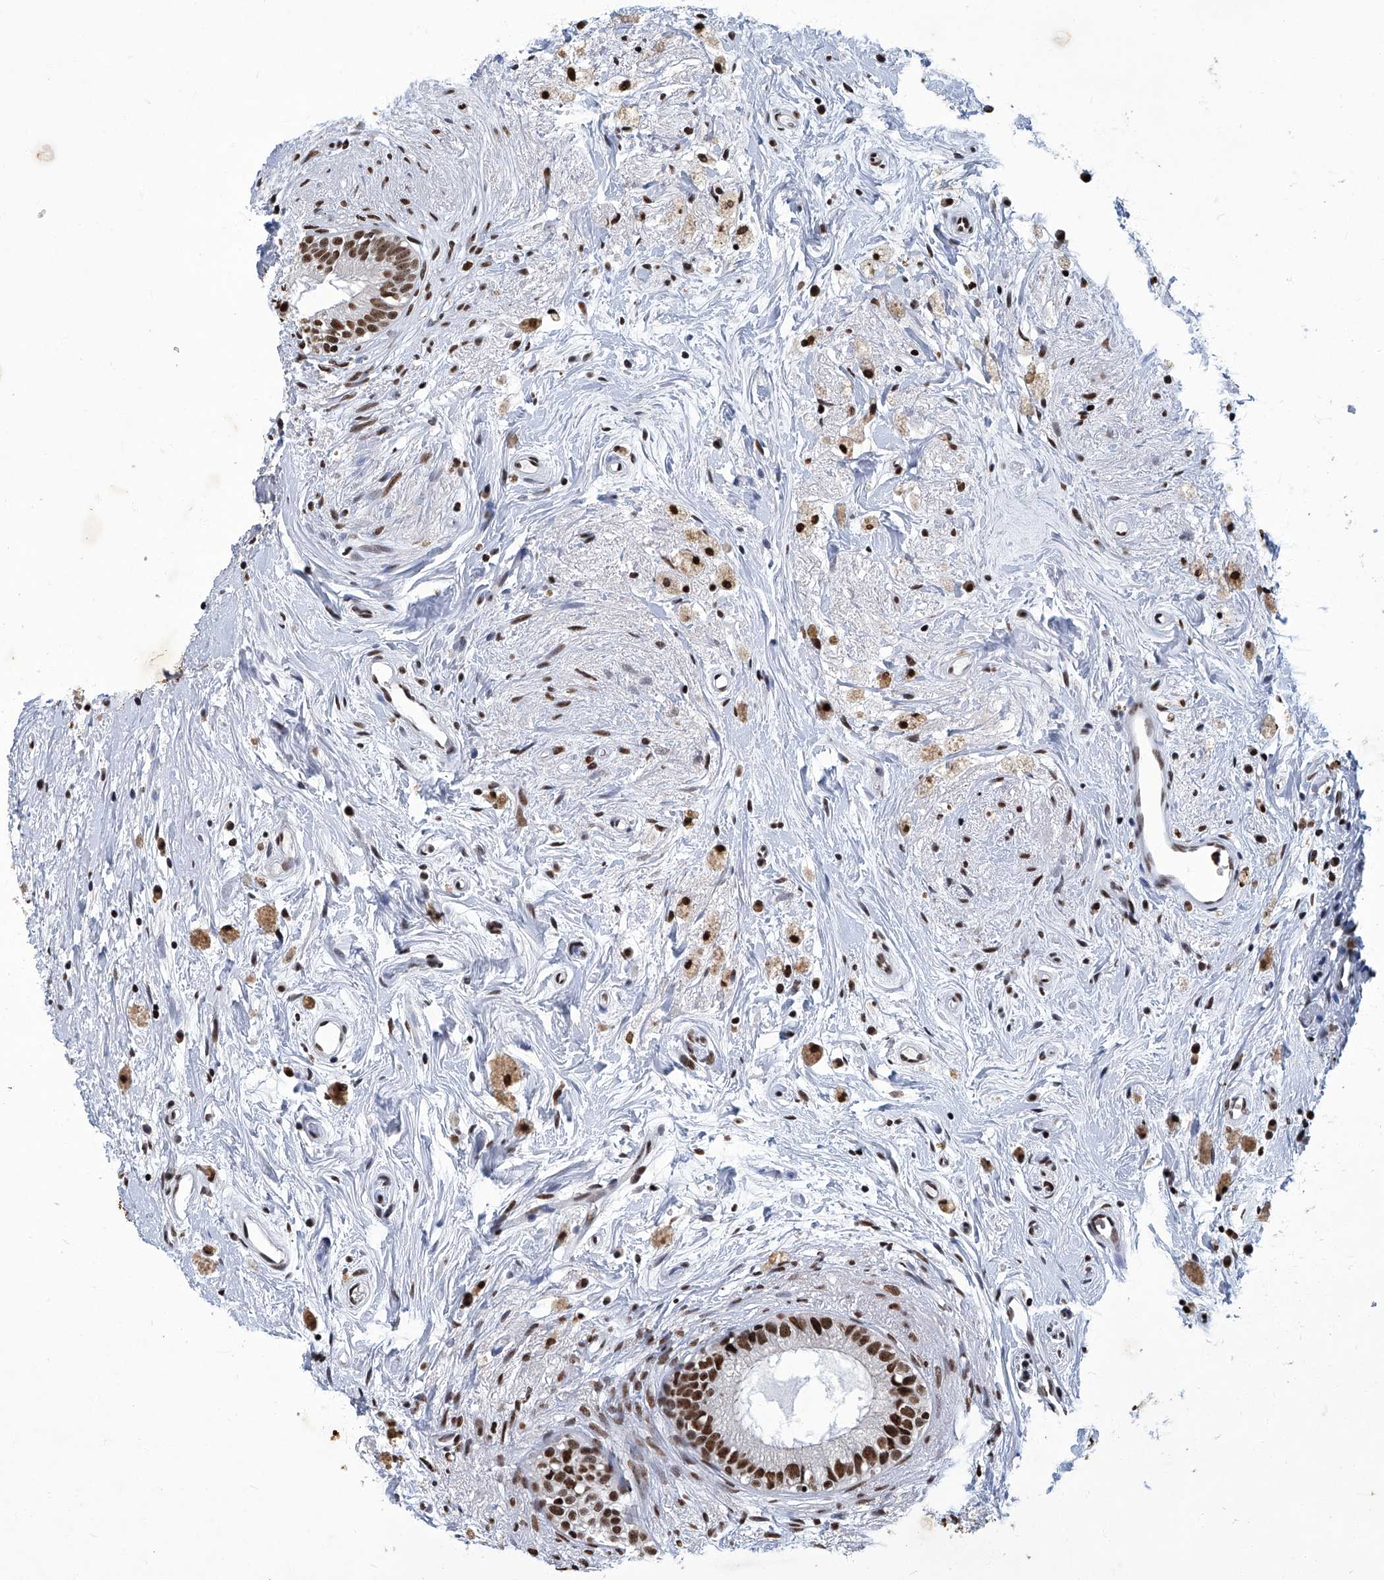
{"staining": {"intensity": "moderate", "quantity": ">75%", "location": "nuclear"}, "tissue": "epididymis", "cell_type": "Glandular cells", "image_type": "normal", "snomed": [{"axis": "morphology", "description": "Normal tissue, NOS"}, {"axis": "topography", "description": "Epididymis"}], "caption": "Glandular cells show medium levels of moderate nuclear expression in about >75% of cells in unremarkable epididymis.", "gene": "HBP1", "patient": {"sex": "male", "age": 80}}